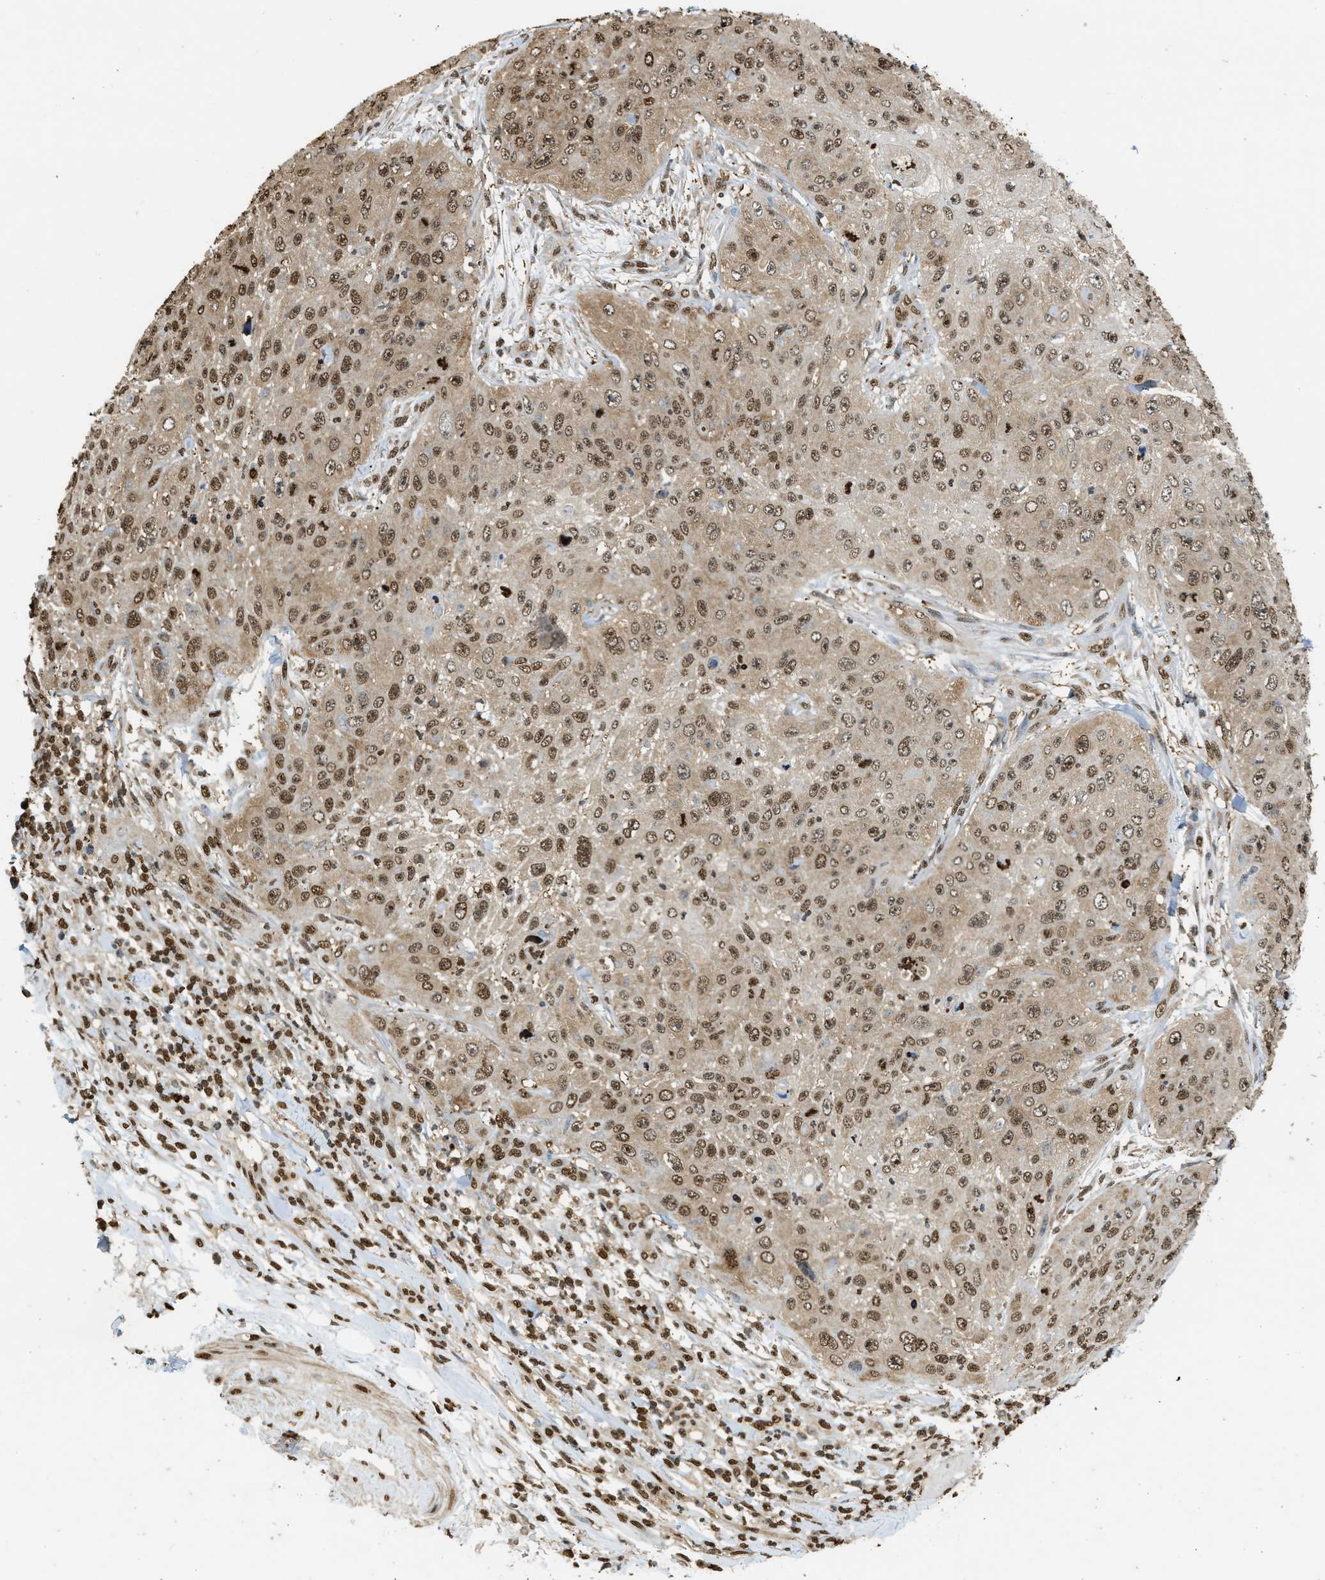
{"staining": {"intensity": "moderate", "quantity": ">75%", "location": "cytoplasmic/membranous,nuclear"}, "tissue": "skin cancer", "cell_type": "Tumor cells", "image_type": "cancer", "snomed": [{"axis": "morphology", "description": "Squamous cell carcinoma, NOS"}, {"axis": "topography", "description": "Skin"}], "caption": "Tumor cells show medium levels of moderate cytoplasmic/membranous and nuclear positivity in about >75% of cells in human skin cancer (squamous cell carcinoma).", "gene": "NR5A2", "patient": {"sex": "female", "age": 80}}